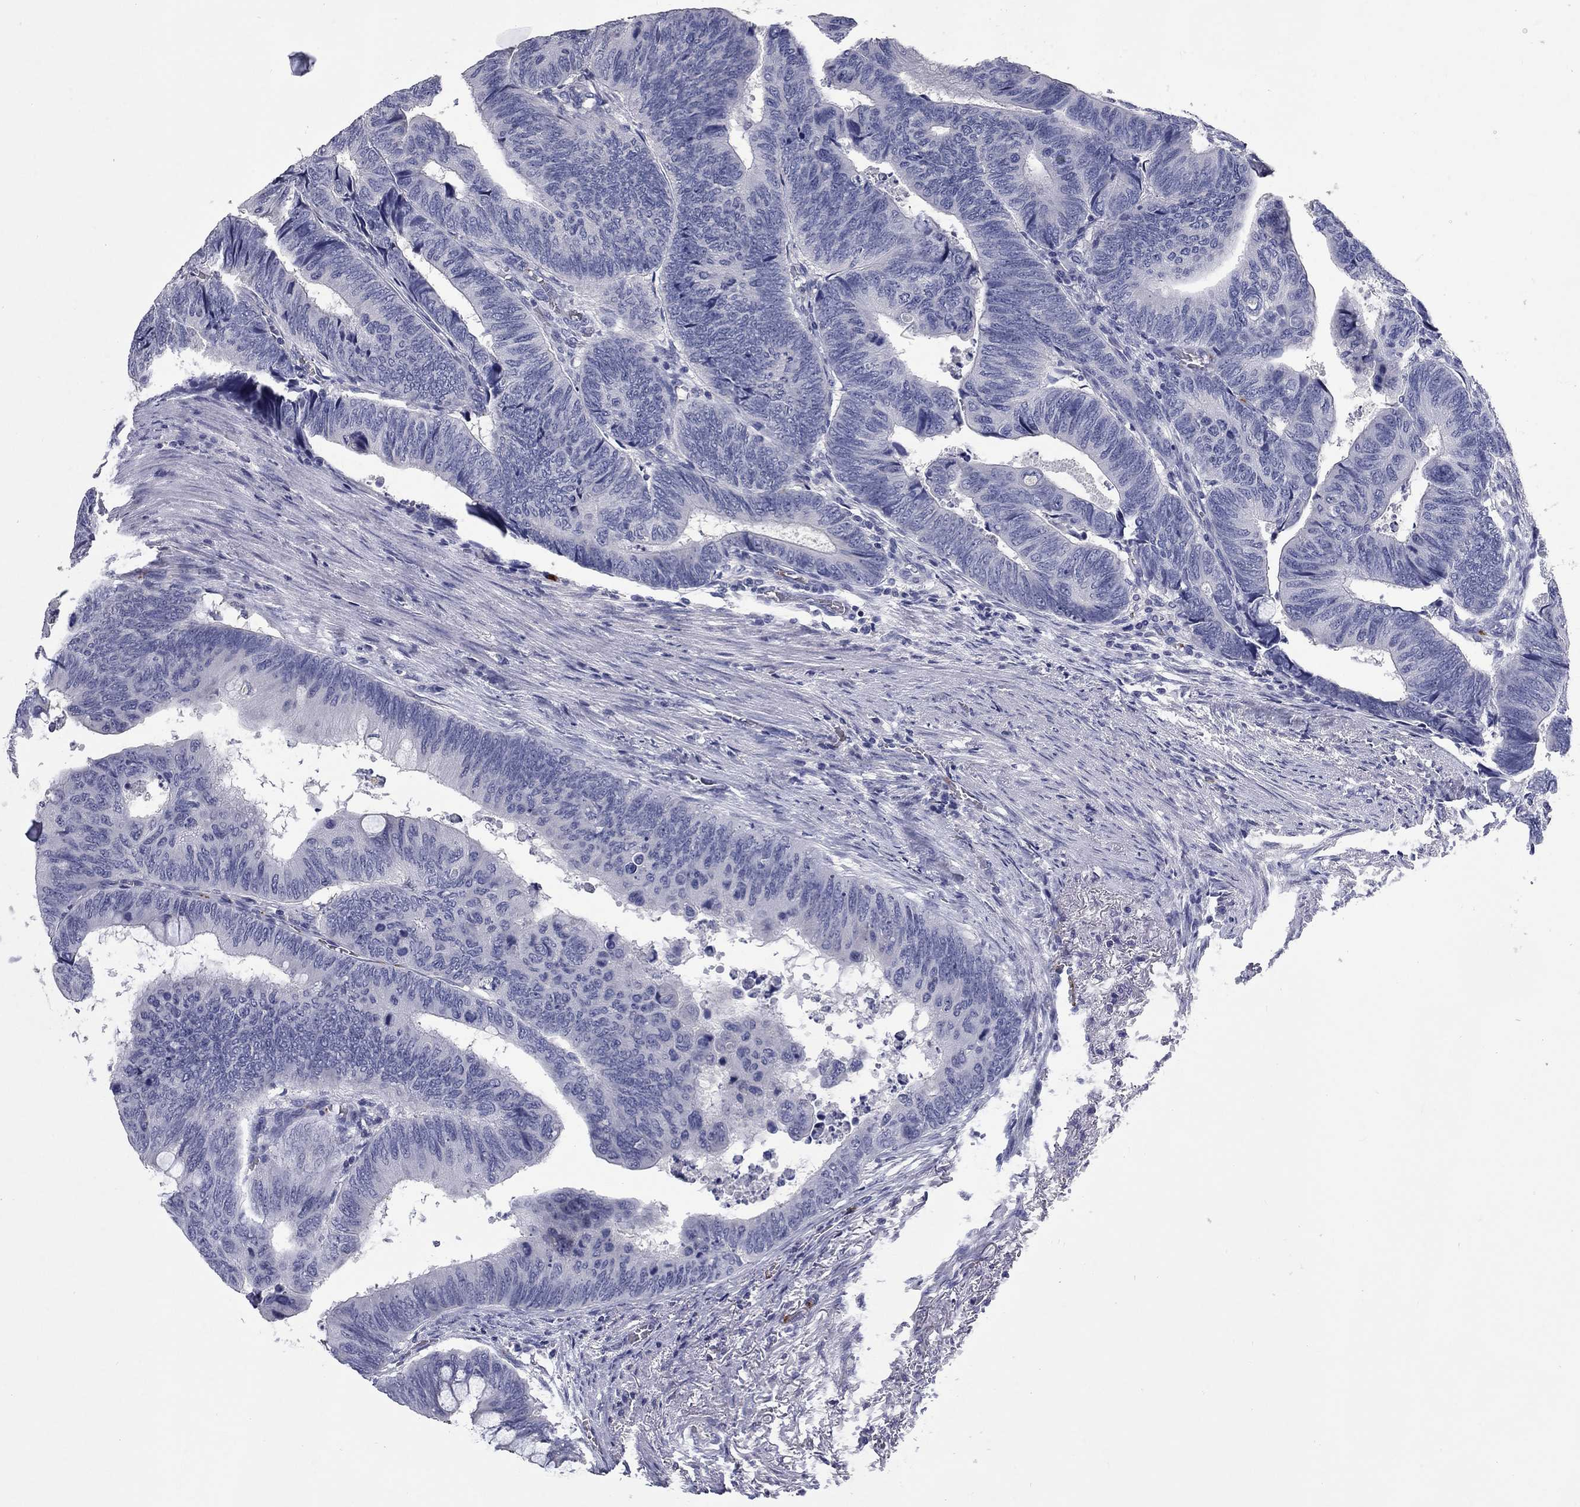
{"staining": {"intensity": "negative", "quantity": "none", "location": "none"}, "tissue": "colorectal cancer", "cell_type": "Tumor cells", "image_type": "cancer", "snomed": [{"axis": "morphology", "description": "Normal tissue, NOS"}, {"axis": "morphology", "description": "Adenocarcinoma, NOS"}, {"axis": "topography", "description": "Rectum"}, {"axis": "topography", "description": "Peripheral nerve tissue"}], "caption": "Colorectal cancer (adenocarcinoma) was stained to show a protein in brown. There is no significant staining in tumor cells.", "gene": "PLEK", "patient": {"sex": "male", "age": 92}}